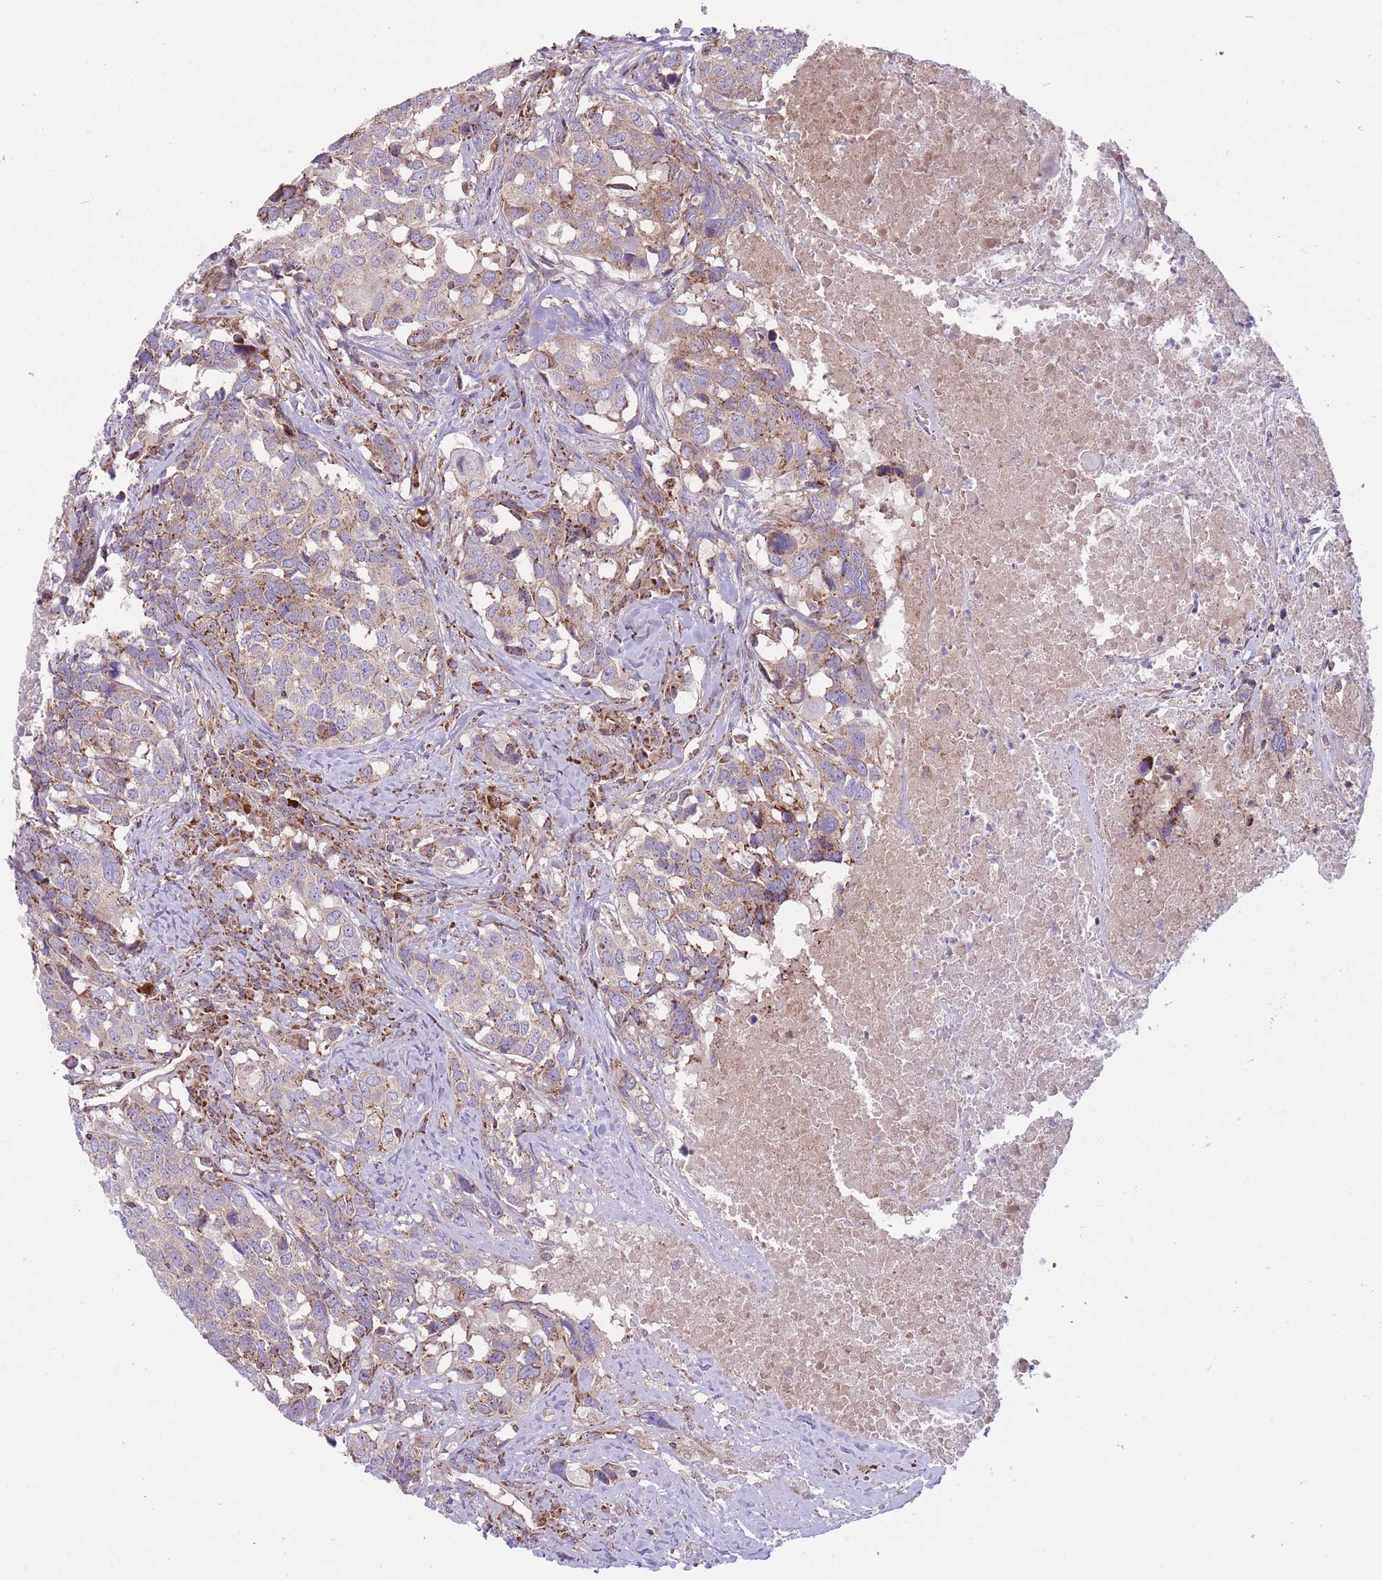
{"staining": {"intensity": "moderate", "quantity": "<25%", "location": "cytoplasmic/membranous"}, "tissue": "head and neck cancer", "cell_type": "Tumor cells", "image_type": "cancer", "snomed": [{"axis": "morphology", "description": "Squamous cell carcinoma, NOS"}, {"axis": "topography", "description": "Head-Neck"}], "caption": "A histopathology image showing moderate cytoplasmic/membranous expression in approximately <25% of tumor cells in head and neck cancer (squamous cell carcinoma), as visualized by brown immunohistochemical staining.", "gene": "ANKRD10", "patient": {"sex": "male", "age": 66}}